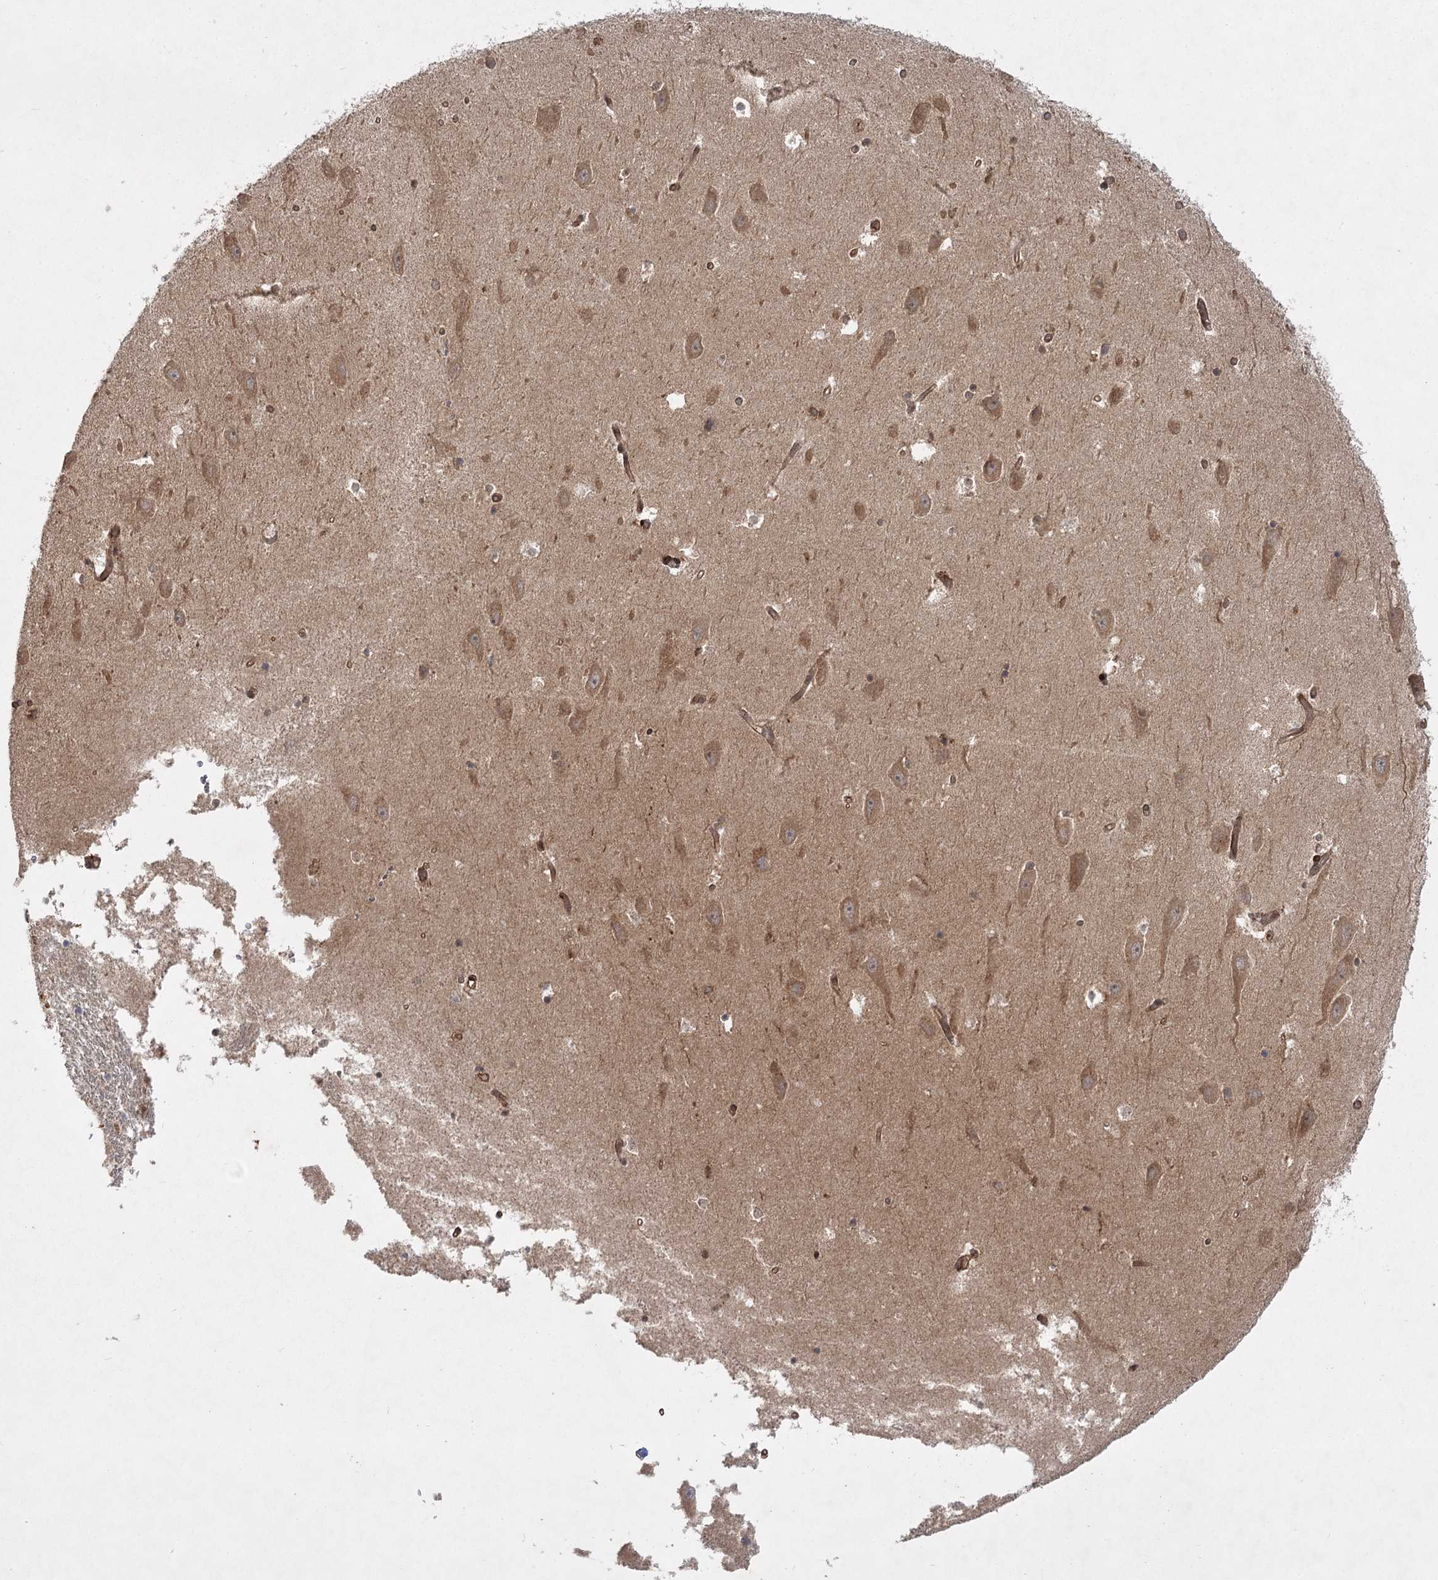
{"staining": {"intensity": "moderate", "quantity": "<25%", "location": "cytoplasmic/membranous"}, "tissue": "hippocampus", "cell_type": "Glial cells", "image_type": "normal", "snomed": [{"axis": "morphology", "description": "Normal tissue, NOS"}, {"axis": "topography", "description": "Hippocampus"}], "caption": "Immunohistochemical staining of normal hippocampus exhibits moderate cytoplasmic/membranous protein staining in about <25% of glial cells.", "gene": "MDFIC", "patient": {"sex": "male", "age": 45}}